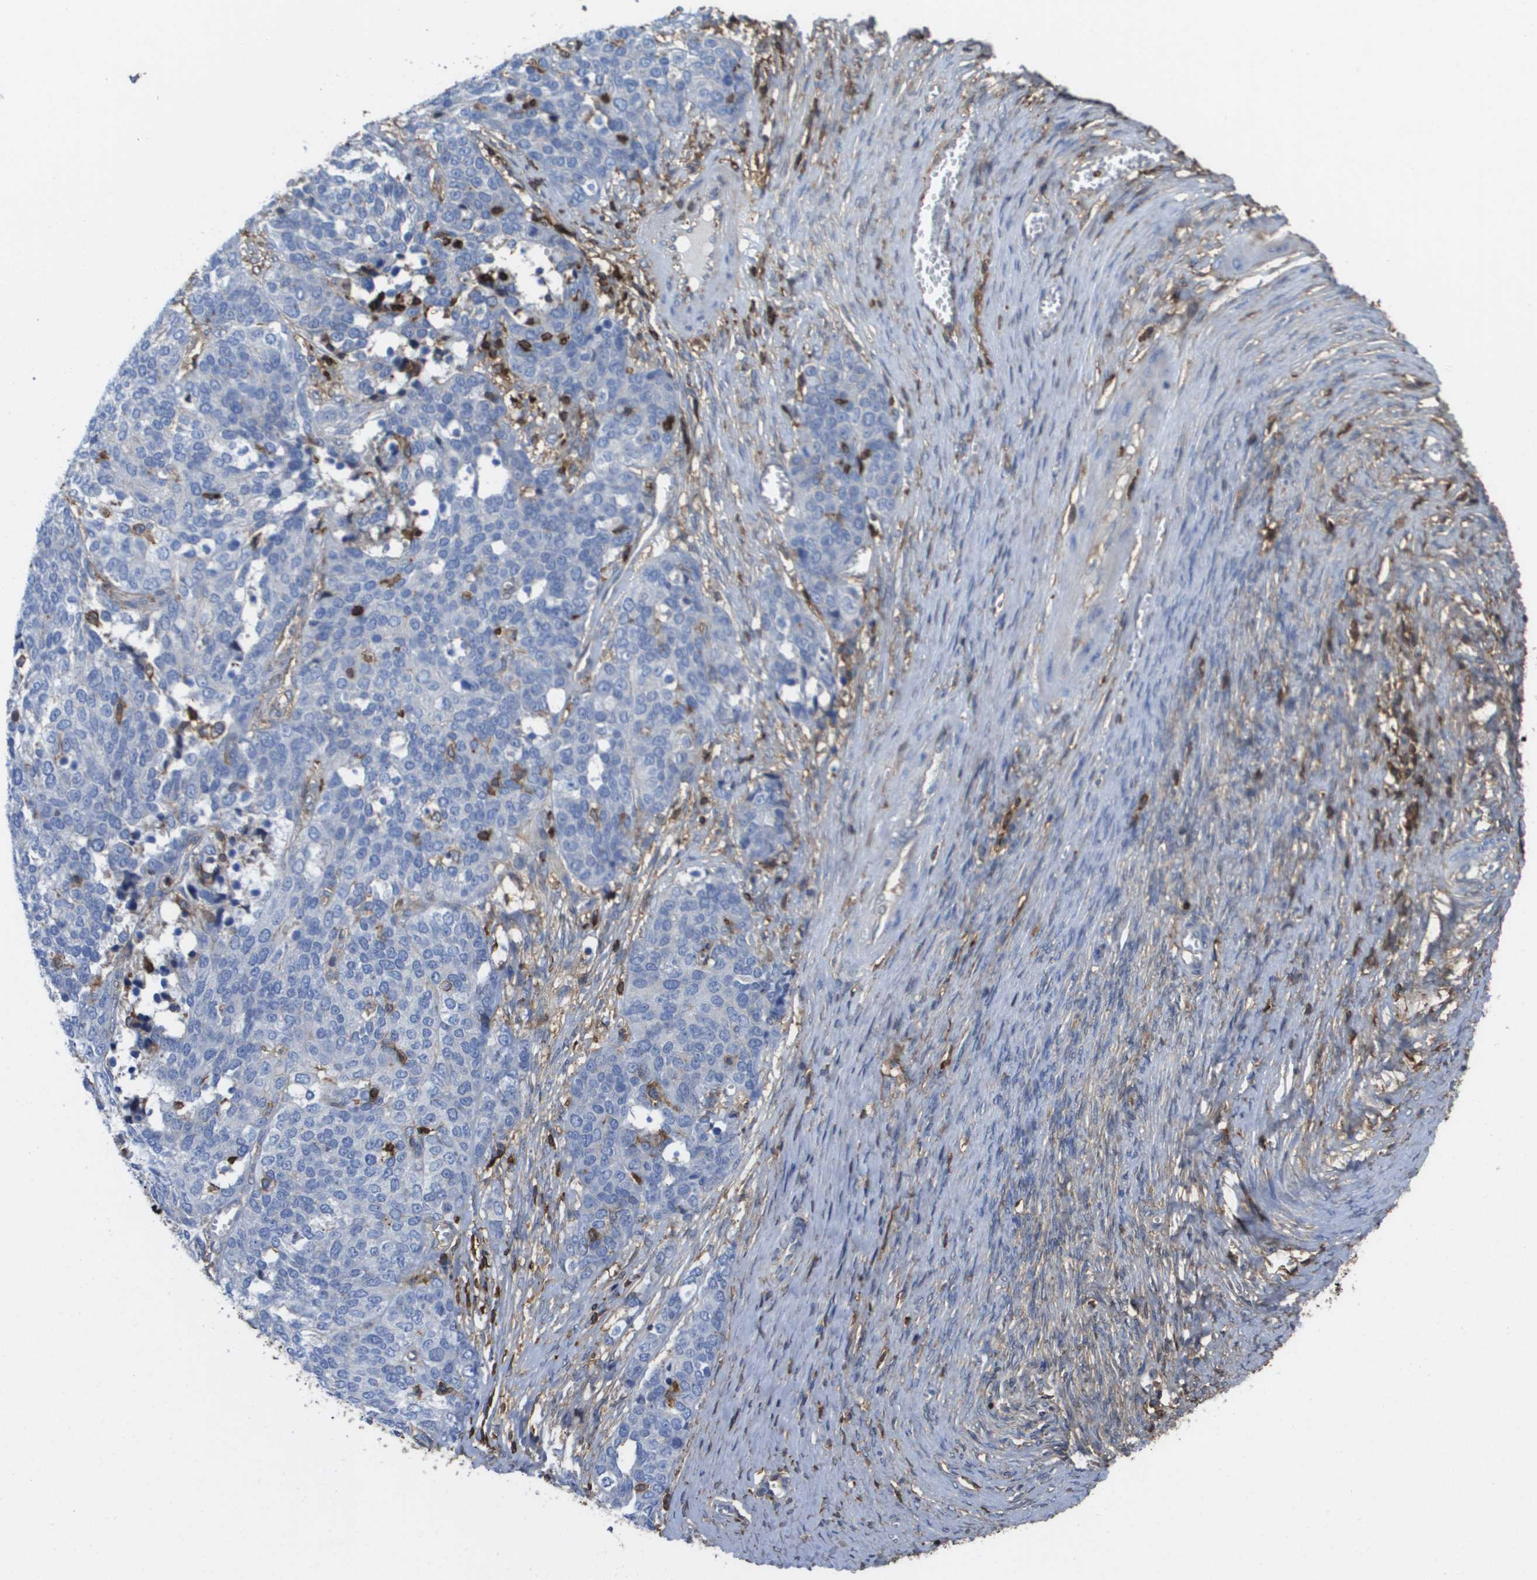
{"staining": {"intensity": "negative", "quantity": "none", "location": "none"}, "tissue": "ovarian cancer", "cell_type": "Tumor cells", "image_type": "cancer", "snomed": [{"axis": "morphology", "description": "Cystadenocarcinoma, serous, NOS"}, {"axis": "topography", "description": "Ovary"}], "caption": "Serous cystadenocarcinoma (ovarian) stained for a protein using immunohistochemistry (IHC) demonstrates no positivity tumor cells.", "gene": "PASK", "patient": {"sex": "female", "age": 44}}